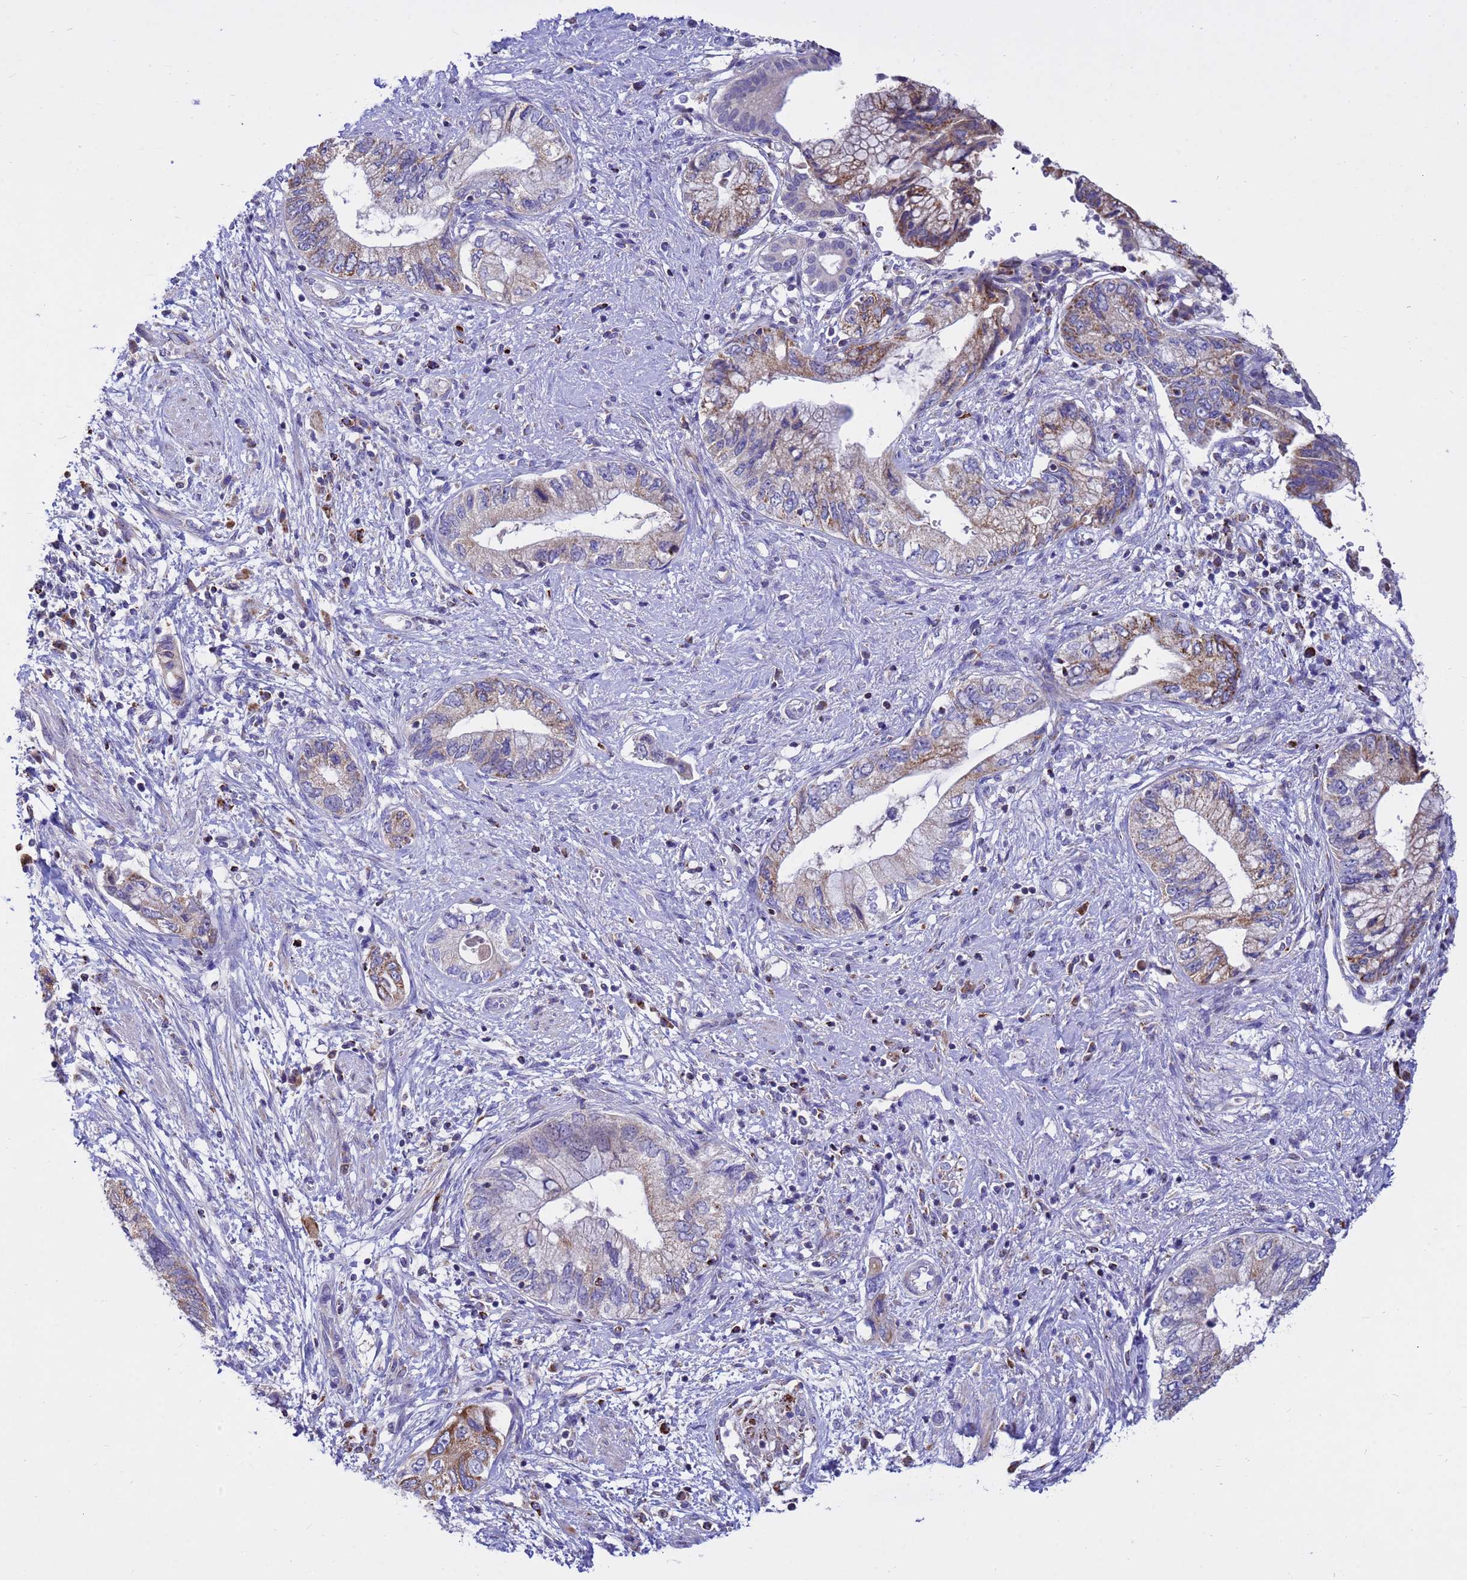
{"staining": {"intensity": "strong", "quantity": "25%-75%", "location": "cytoplasmic/membranous"}, "tissue": "pancreatic cancer", "cell_type": "Tumor cells", "image_type": "cancer", "snomed": [{"axis": "morphology", "description": "Adenocarcinoma, NOS"}, {"axis": "topography", "description": "Pancreas"}], "caption": "An image of pancreatic cancer (adenocarcinoma) stained for a protein shows strong cytoplasmic/membranous brown staining in tumor cells. Nuclei are stained in blue.", "gene": "TUBGCP3", "patient": {"sex": "female", "age": 73}}